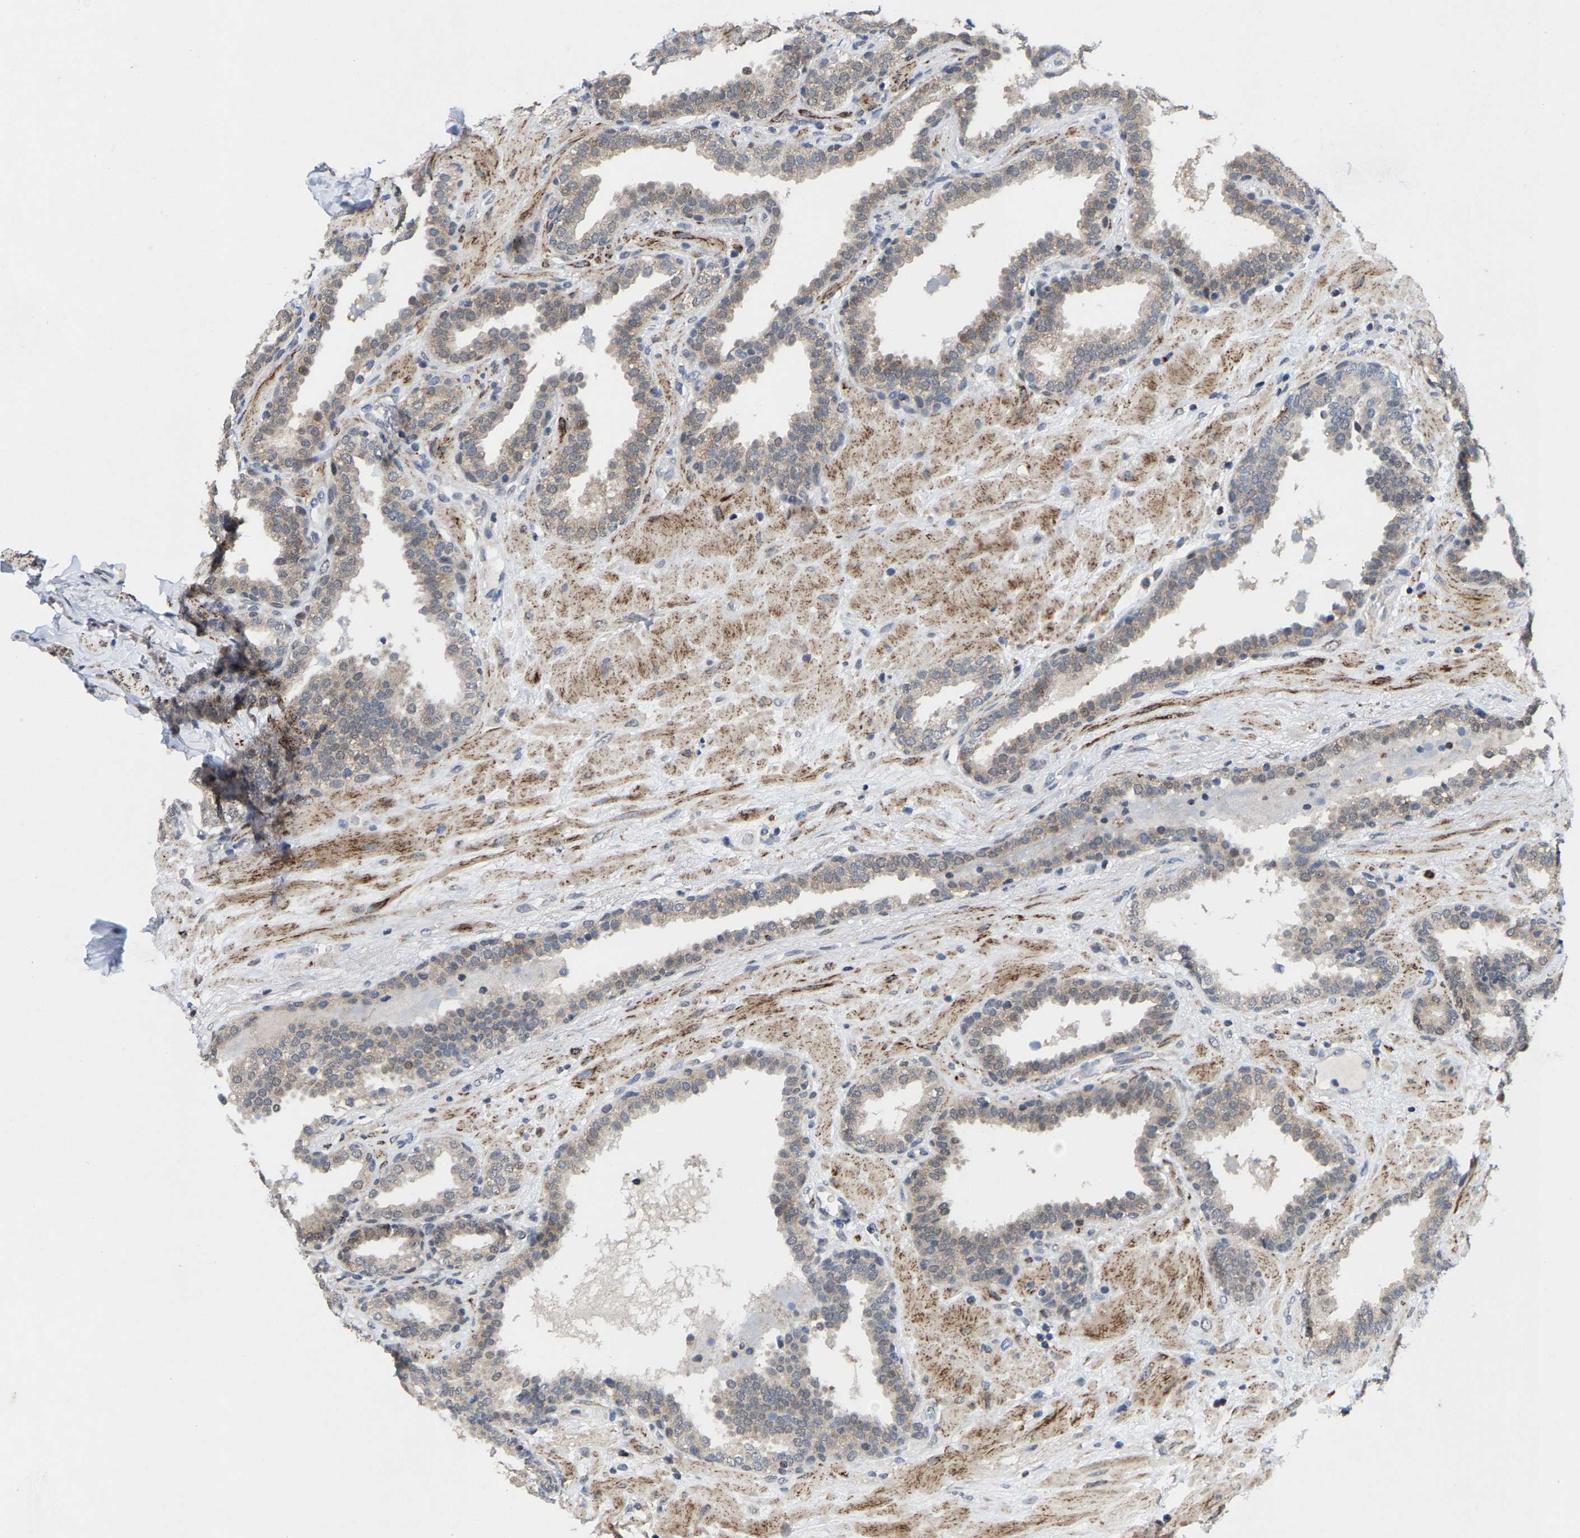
{"staining": {"intensity": "weak", "quantity": "25%-75%", "location": "cytoplasmic/membranous"}, "tissue": "prostate", "cell_type": "Glandular cells", "image_type": "normal", "snomed": [{"axis": "morphology", "description": "Normal tissue, NOS"}, {"axis": "topography", "description": "Prostate"}], "caption": "Unremarkable prostate was stained to show a protein in brown. There is low levels of weak cytoplasmic/membranous positivity in about 25%-75% of glandular cells. The staining is performed using DAB brown chromogen to label protein expression. The nuclei are counter-stained blue using hematoxylin.", "gene": "TDRKH", "patient": {"sex": "male", "age": 51}}